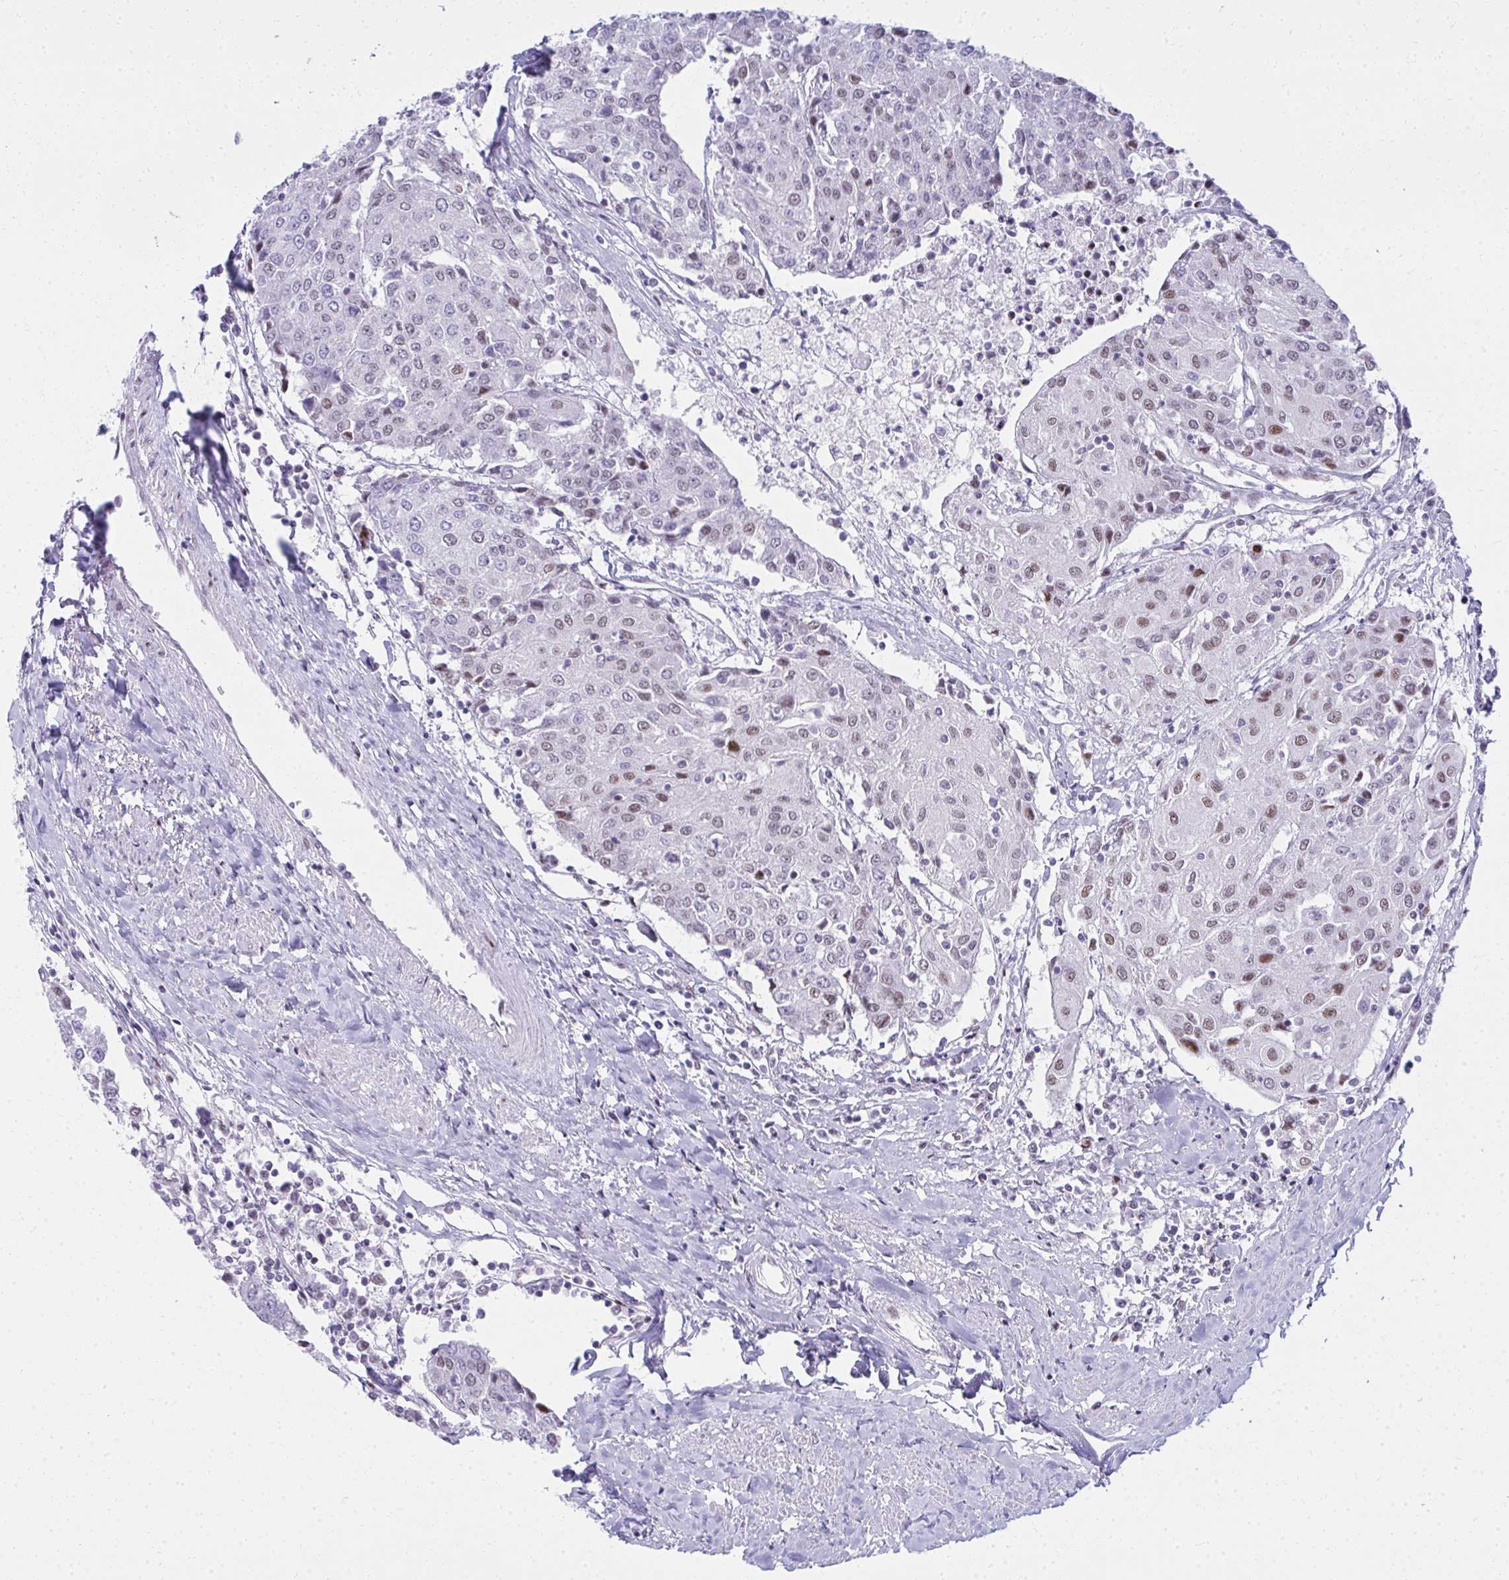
{"staining": {"intensity": "weak", "quantity": ">75%", "location": "nuclear"}, "tissue": "urothelial cancer", "cell_type": "Tumor cells", "image_type": "cancer", "snomed": [{"axis": "morphology", "description": "Urothelial carcinoma, High grade"}, {"axis": "topography", "description": "Urinary bladder"}], "caption": "This is an image of IHC staining of urothelial cancer, which shows weak expression in the nuclear of tumor cells.", "gene": "GLDN", "patient": {"sex": "female", "age": 85}}